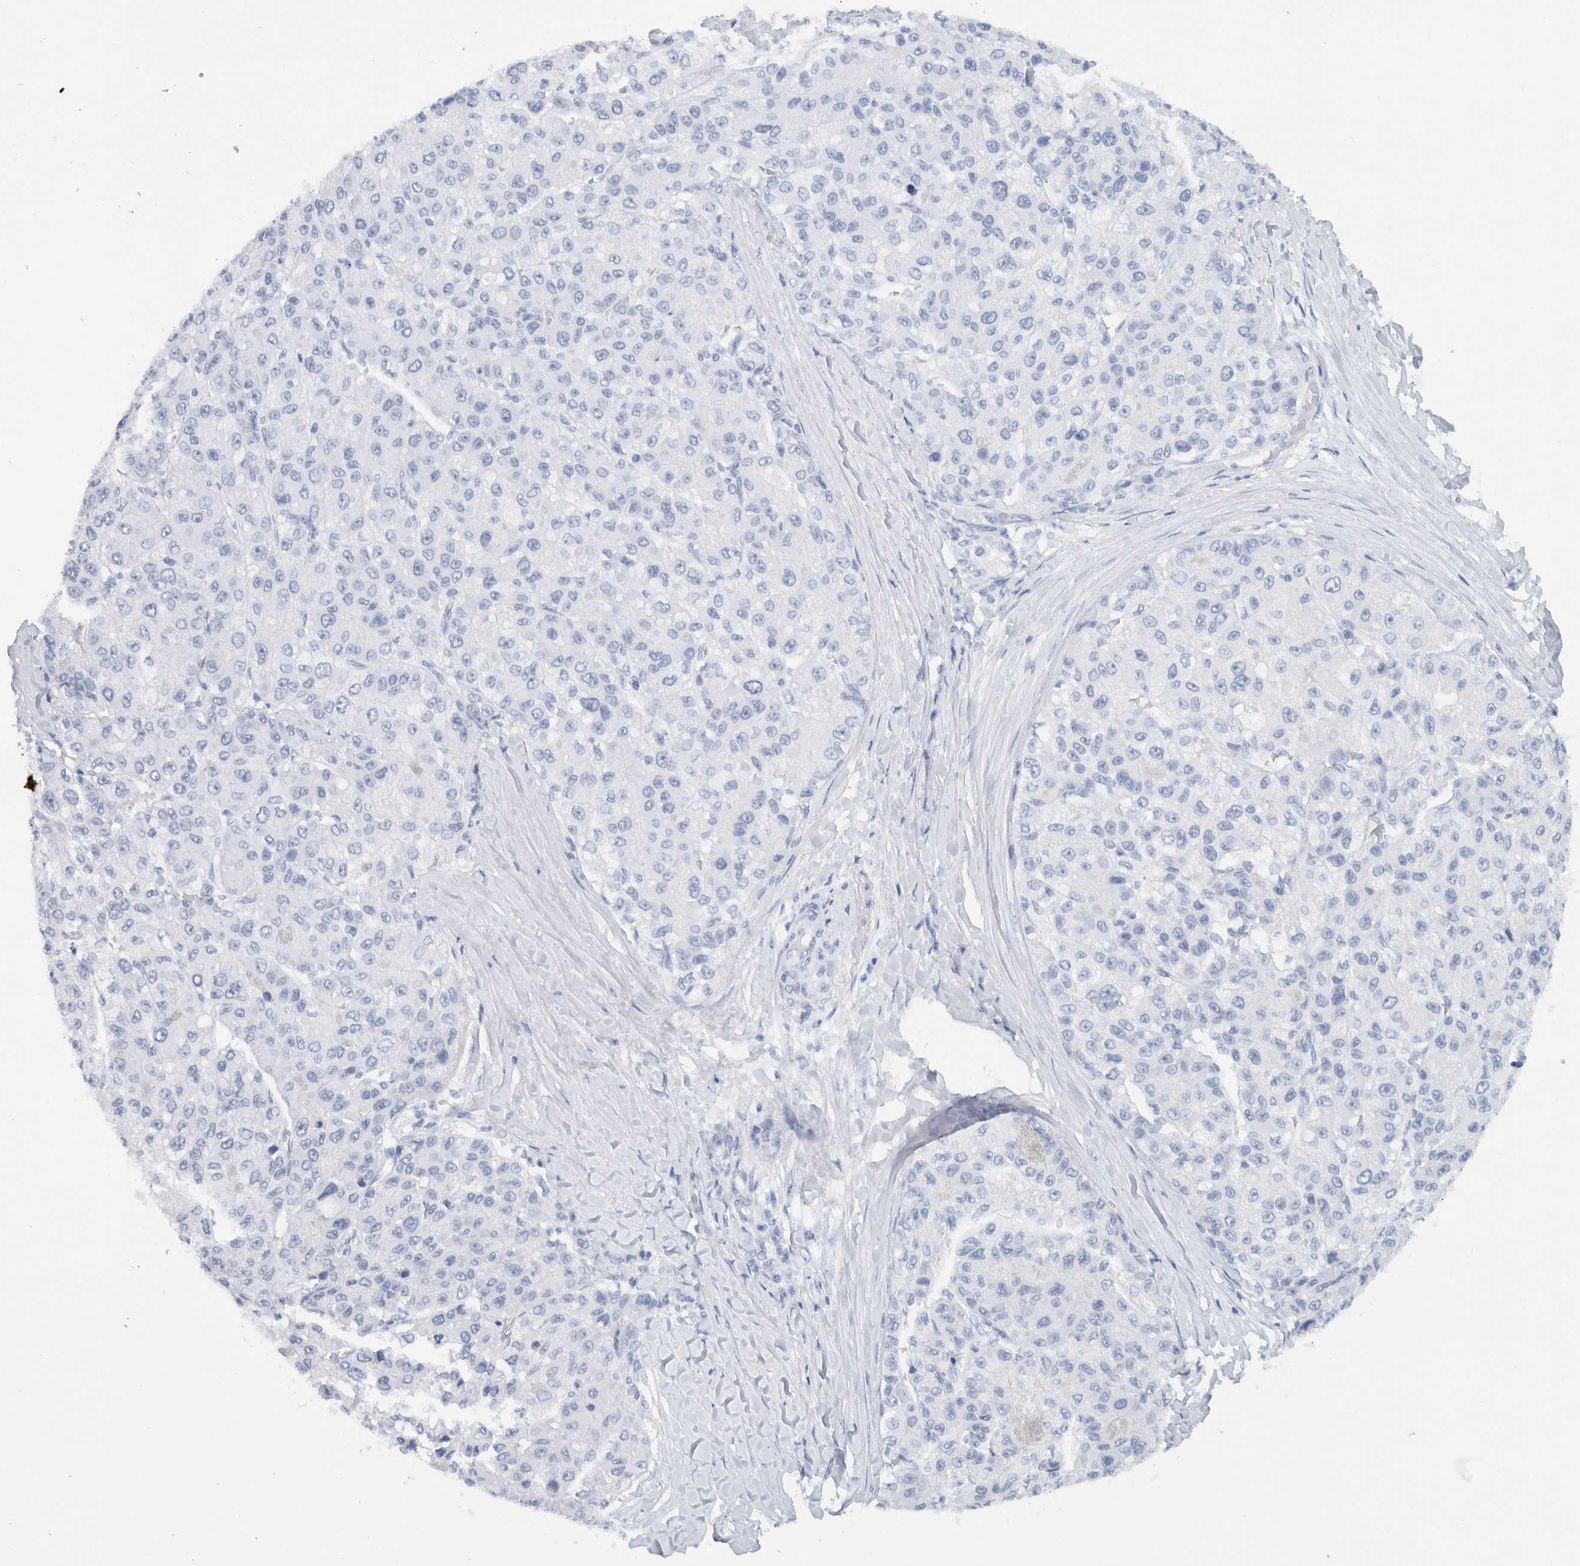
{"staining": {"intensity": "negative", "quantity": "none", "location": "none"}, "tissue": "liver cancer", "cell_type": "Tumor cells", "image_type": "cancer", "snomed": [{"axis": "morphology", "description": "Carcinoma, Hepatocellular, NOS"}, {"axis": "topography", "description": "Liver"}], "caption": "An immunohistochemistry image of hepatocellular carcinoma (liver) is shown. There is no staining in tumor cells of hepatocellular carcinoma (liver). (Stains: DAB (3,3'-diaminobenzidine) immunohistochemistry with hematoxylin counter stain, Microscopy: brightfield microscopy at high magnification).", "gene": "CNTN1", "patient": {"sex": "male", "age": 80}}